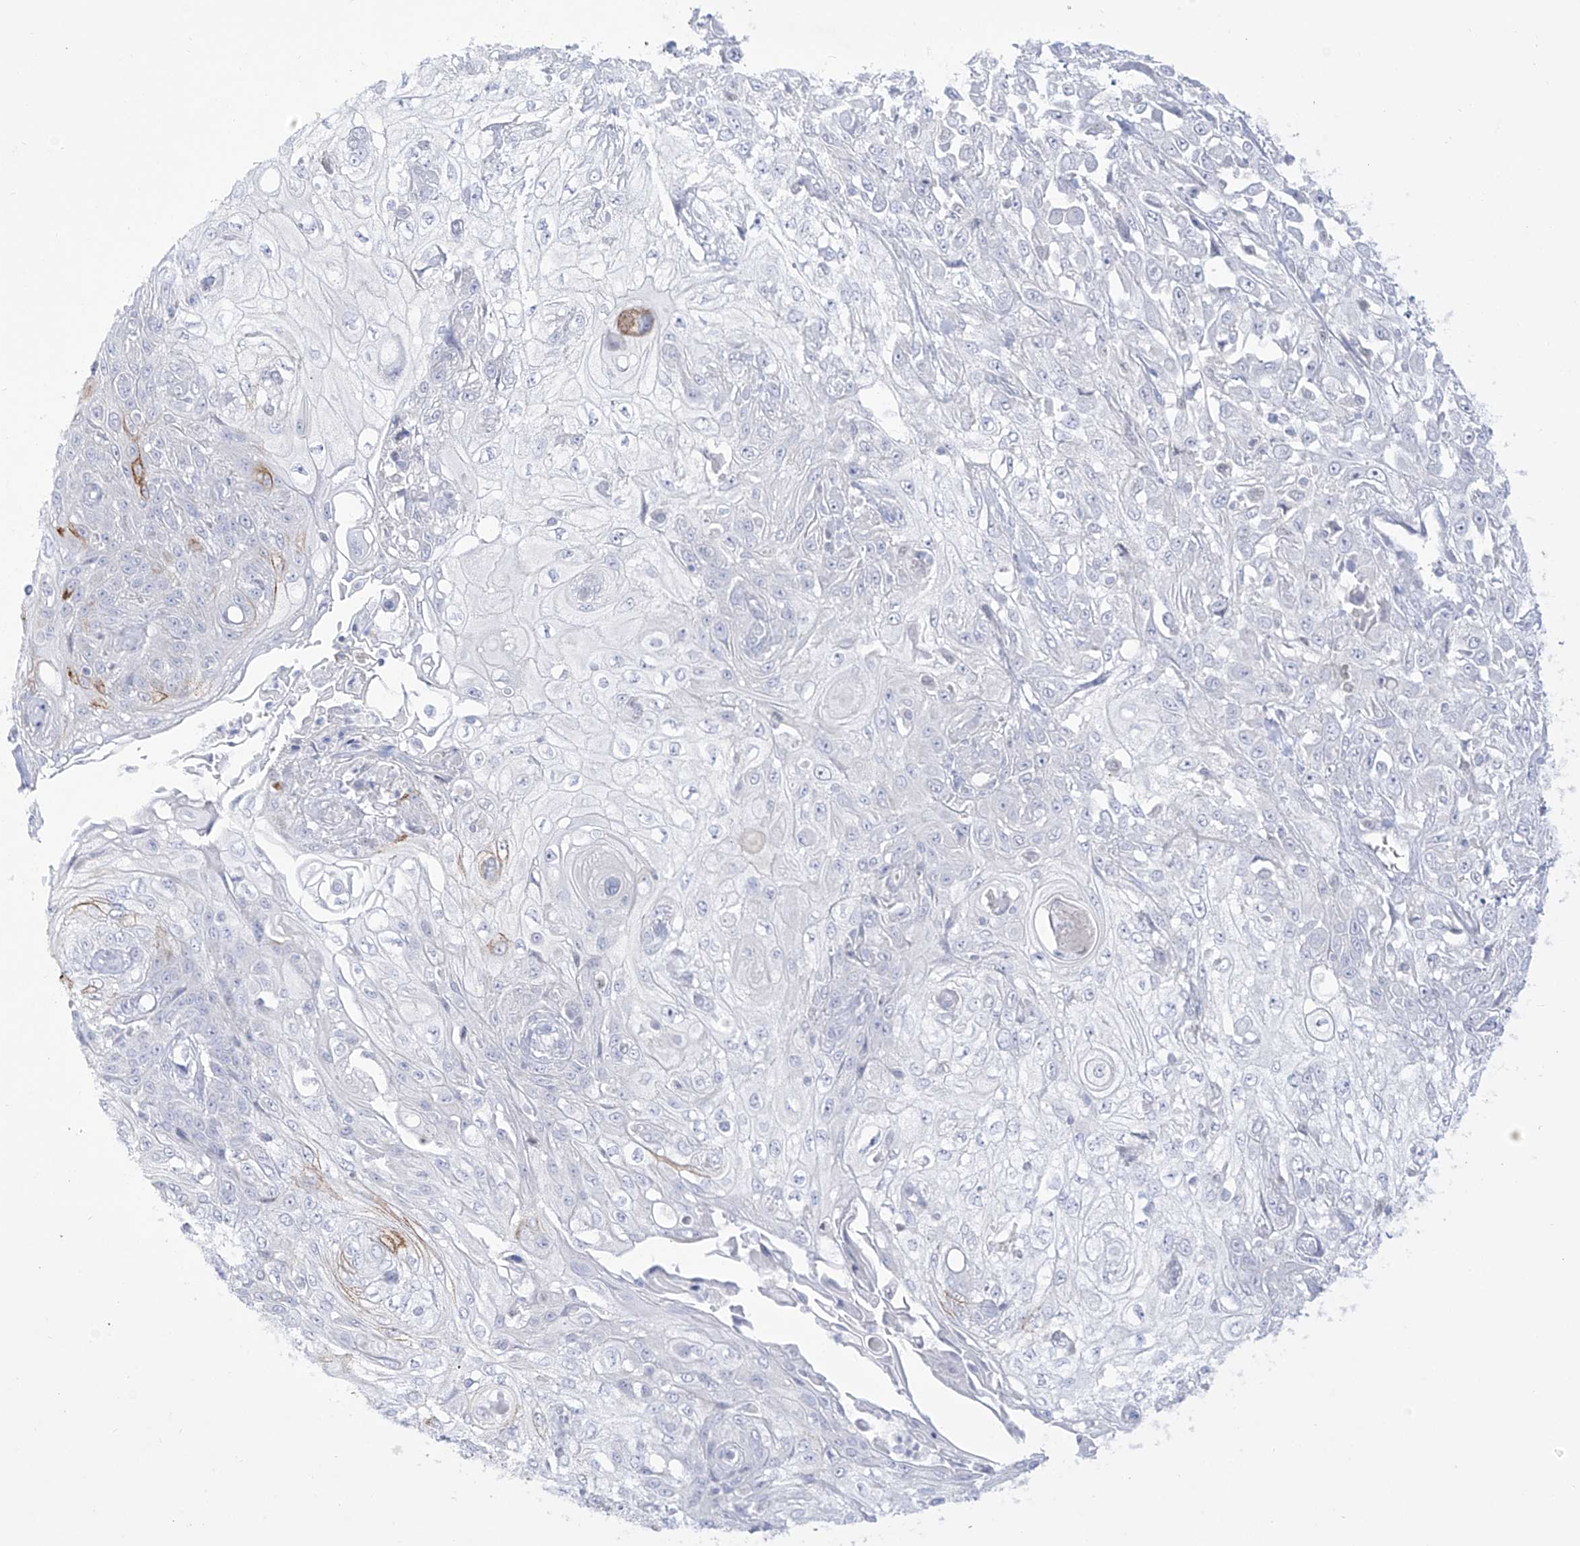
{"staining": {"intensity": "negative", "quantity": "none", "location": "none"}, "tissue": "skin cancer", "cell_type": "Tumor cells", "image_type": "cancer", "snomed": [{"axis": "morphology", "description": "Squamous cell carcinoma, NOS"}, {"axis": "morphology", "description": "Squamous cell carcinoma, metastatic, NOS"}, {"axis": "topography", "description": "Skin"}, {"axis": "topography", "description": "Lymph node"}], "caption": "DAB immunohistochemical staining of human metastatic squamous cell carcinoma (skin) demonstrates no significant staining in tumor cells.", "gene": "DMKN", "patient": {"sex": "male", "age": 75}}